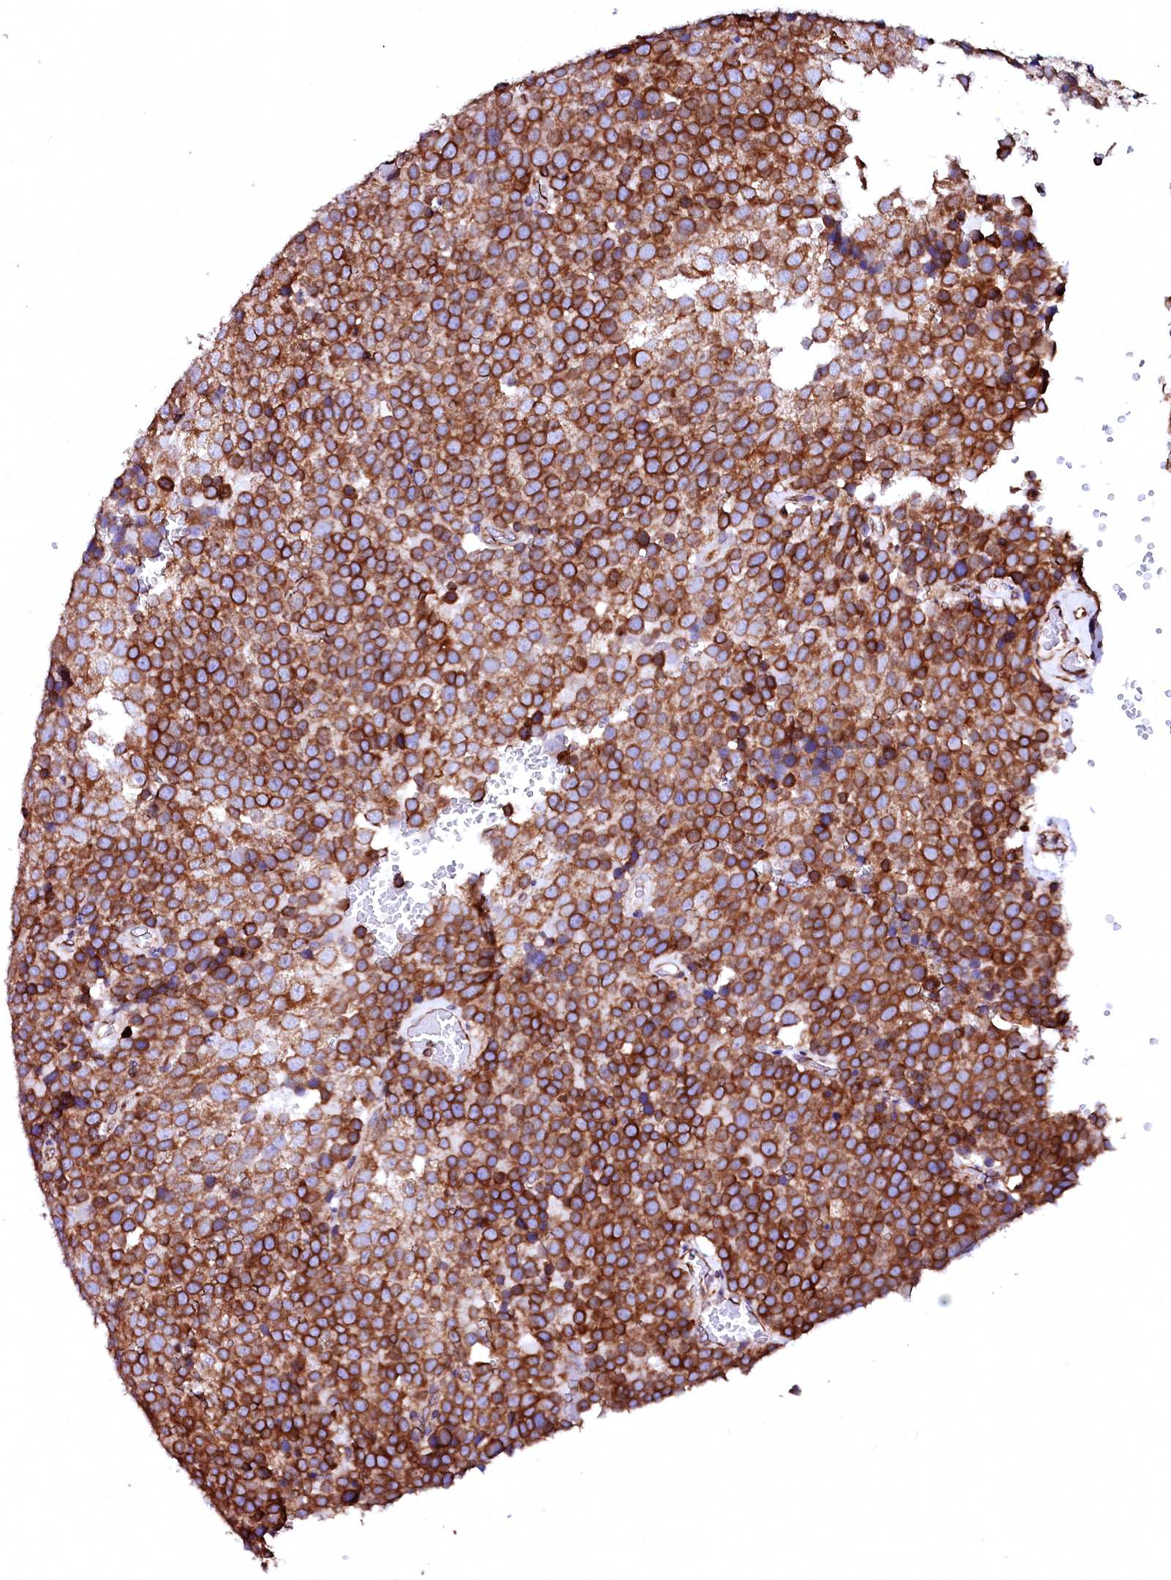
{"staining": {"intensity": "strong", "quantity": ">75%", "location": "cytoplasmic/membranous"}, "tissue": "testis cancer", "cell_type": "Tumor cells", "image_type": "cancer", "snomed": [{"axis": "morphology", "description": "Seminoma, NOS"}, {"axis": "topography", "description": "Testis"}], "caption": "Human testis cancer stained for a protein (brown) reveals strong cytoplasmic/membranous positive expression in about >75% of tumor cells.", "gene": "DERL1", "patient": {"sex": "male", "age": 71}}